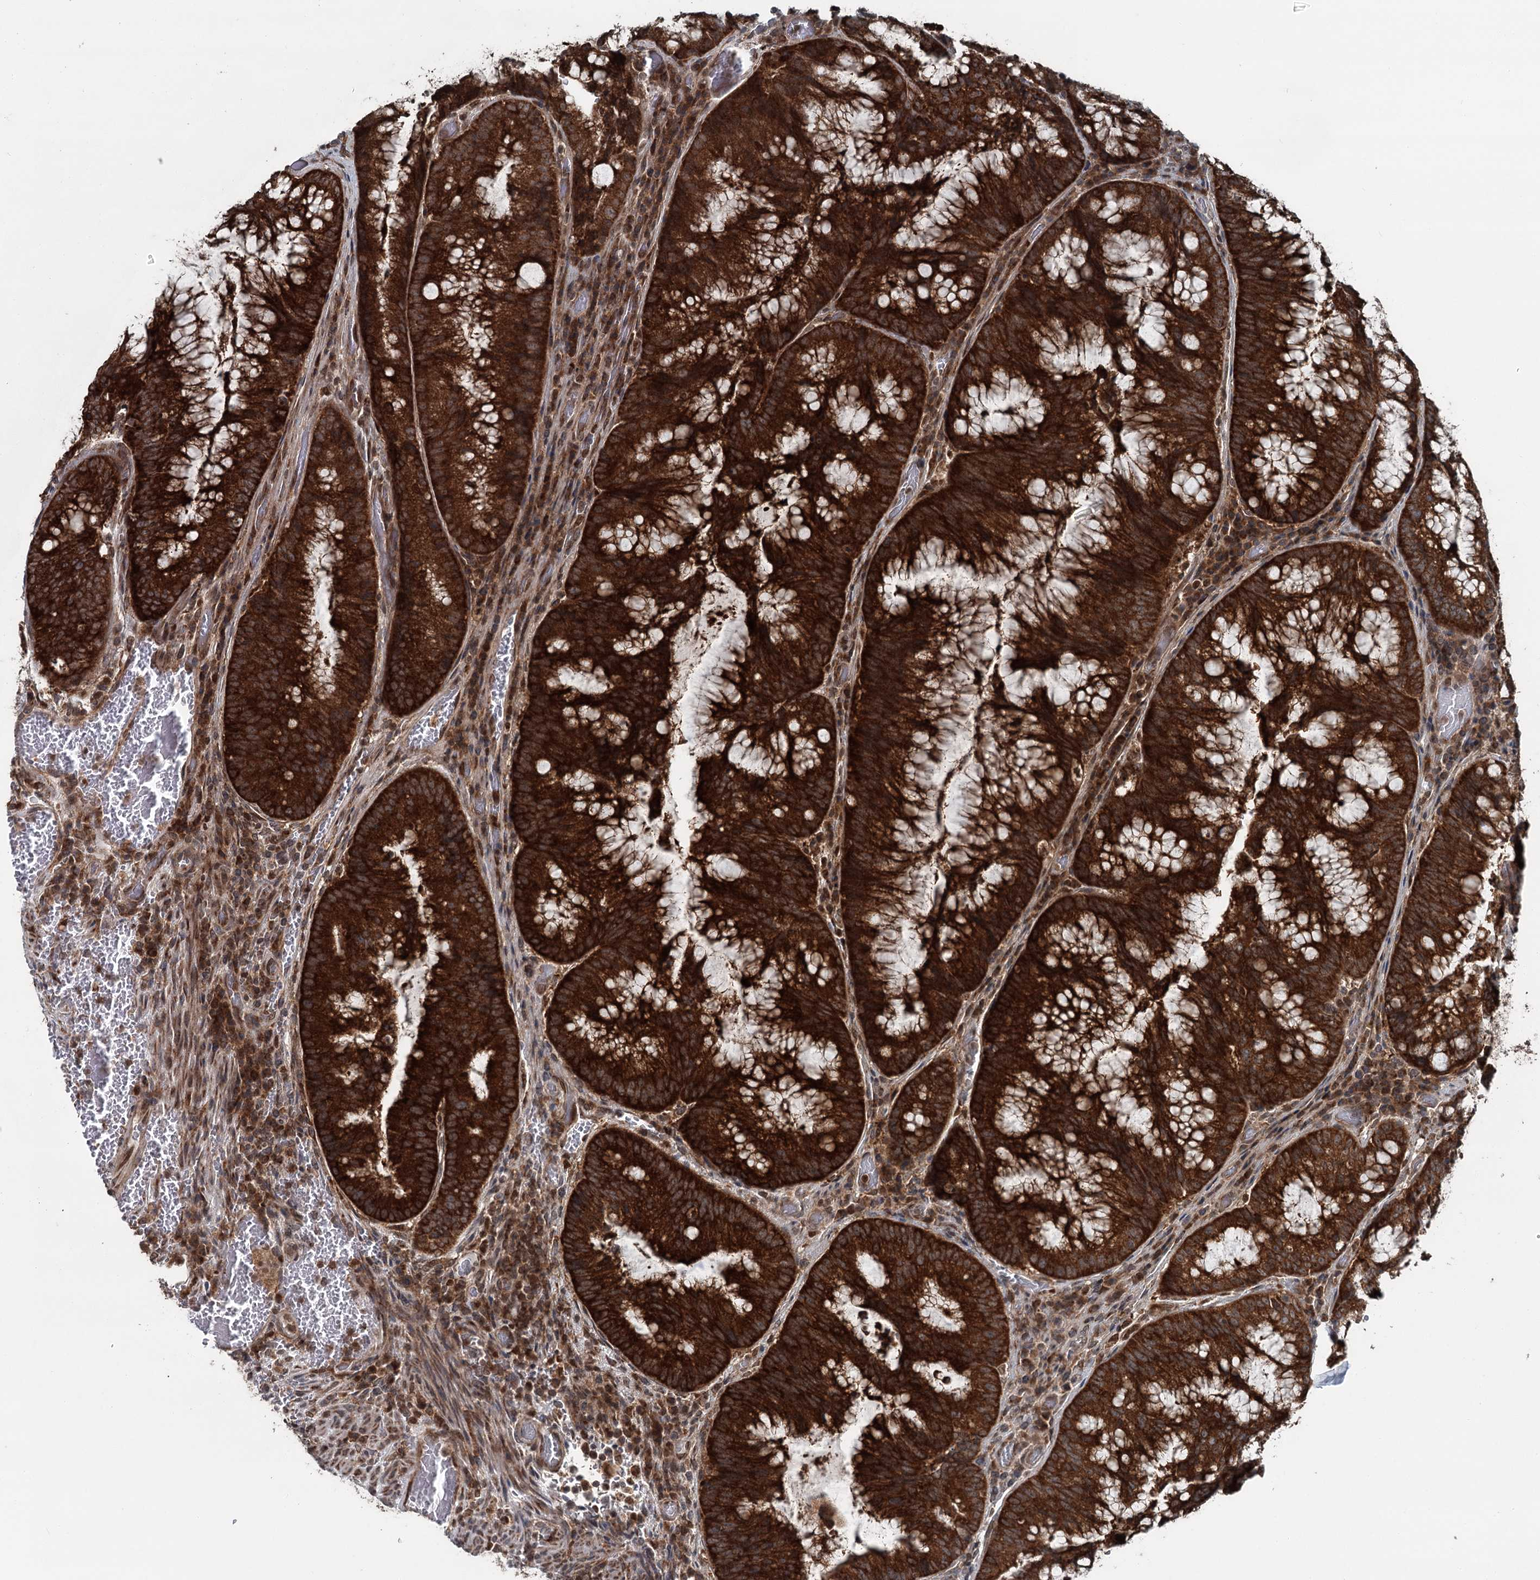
{"staining": {"intensity": "strong", "quantity": ">75%", "location": "cytoplasmic/membranous"}, "tissue": "colorectal cancer", "cell_type": "Tumor cells", "image_type": "cancer", "snomed": [{"axis": "morphology", "description": "Adenocarcinoma, NOS"}, {"axis": "topography", "description": "Rectum"}], "caption": "A photomicrograph showing strong cytoplasmic/membranous positivity in approximately >75% of tumor cells in colorectal cancer, as visualized by brown immunohistochemical staining.", "gene": "WAPL", "patient": {"sex": "male", "age": 69}}